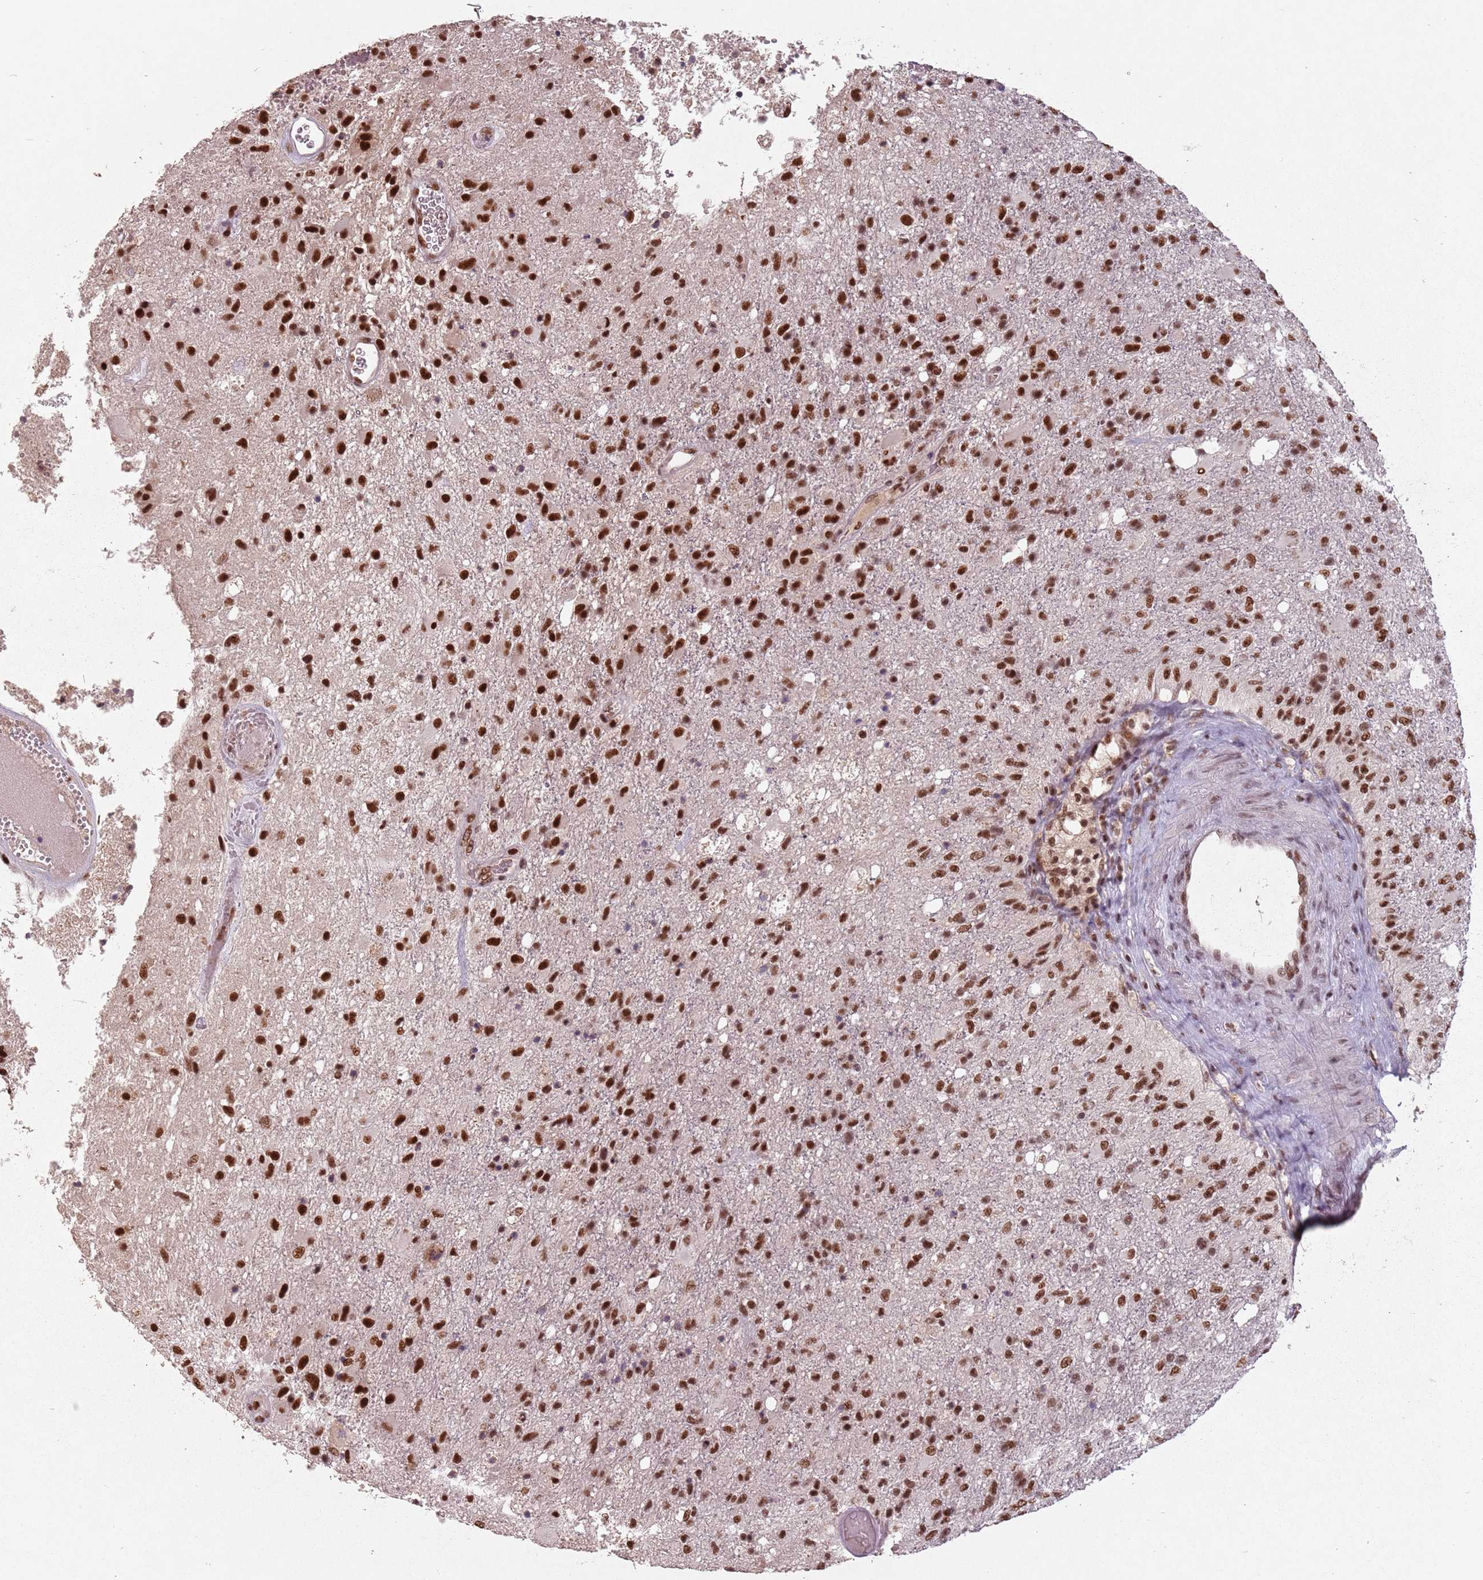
{"staining": {"intensity": "strong", "quantity": ">75%", "location": "nuclear"}, "tissue": "glioma", "cell_type": "Tumor cells", "image_type": "cancer", "snomed": [{"axis": "morphology", "description": "Glioma, malignant, High grade"}, {"axis": "topography", "description": "Brain"}], "caption": "Protein expression analysis of glioma displays strong nuclear expression in approximately >75% of tumor cells.", "gene": "NCBP1", "patient": {"sex": "female", "age": 74}}